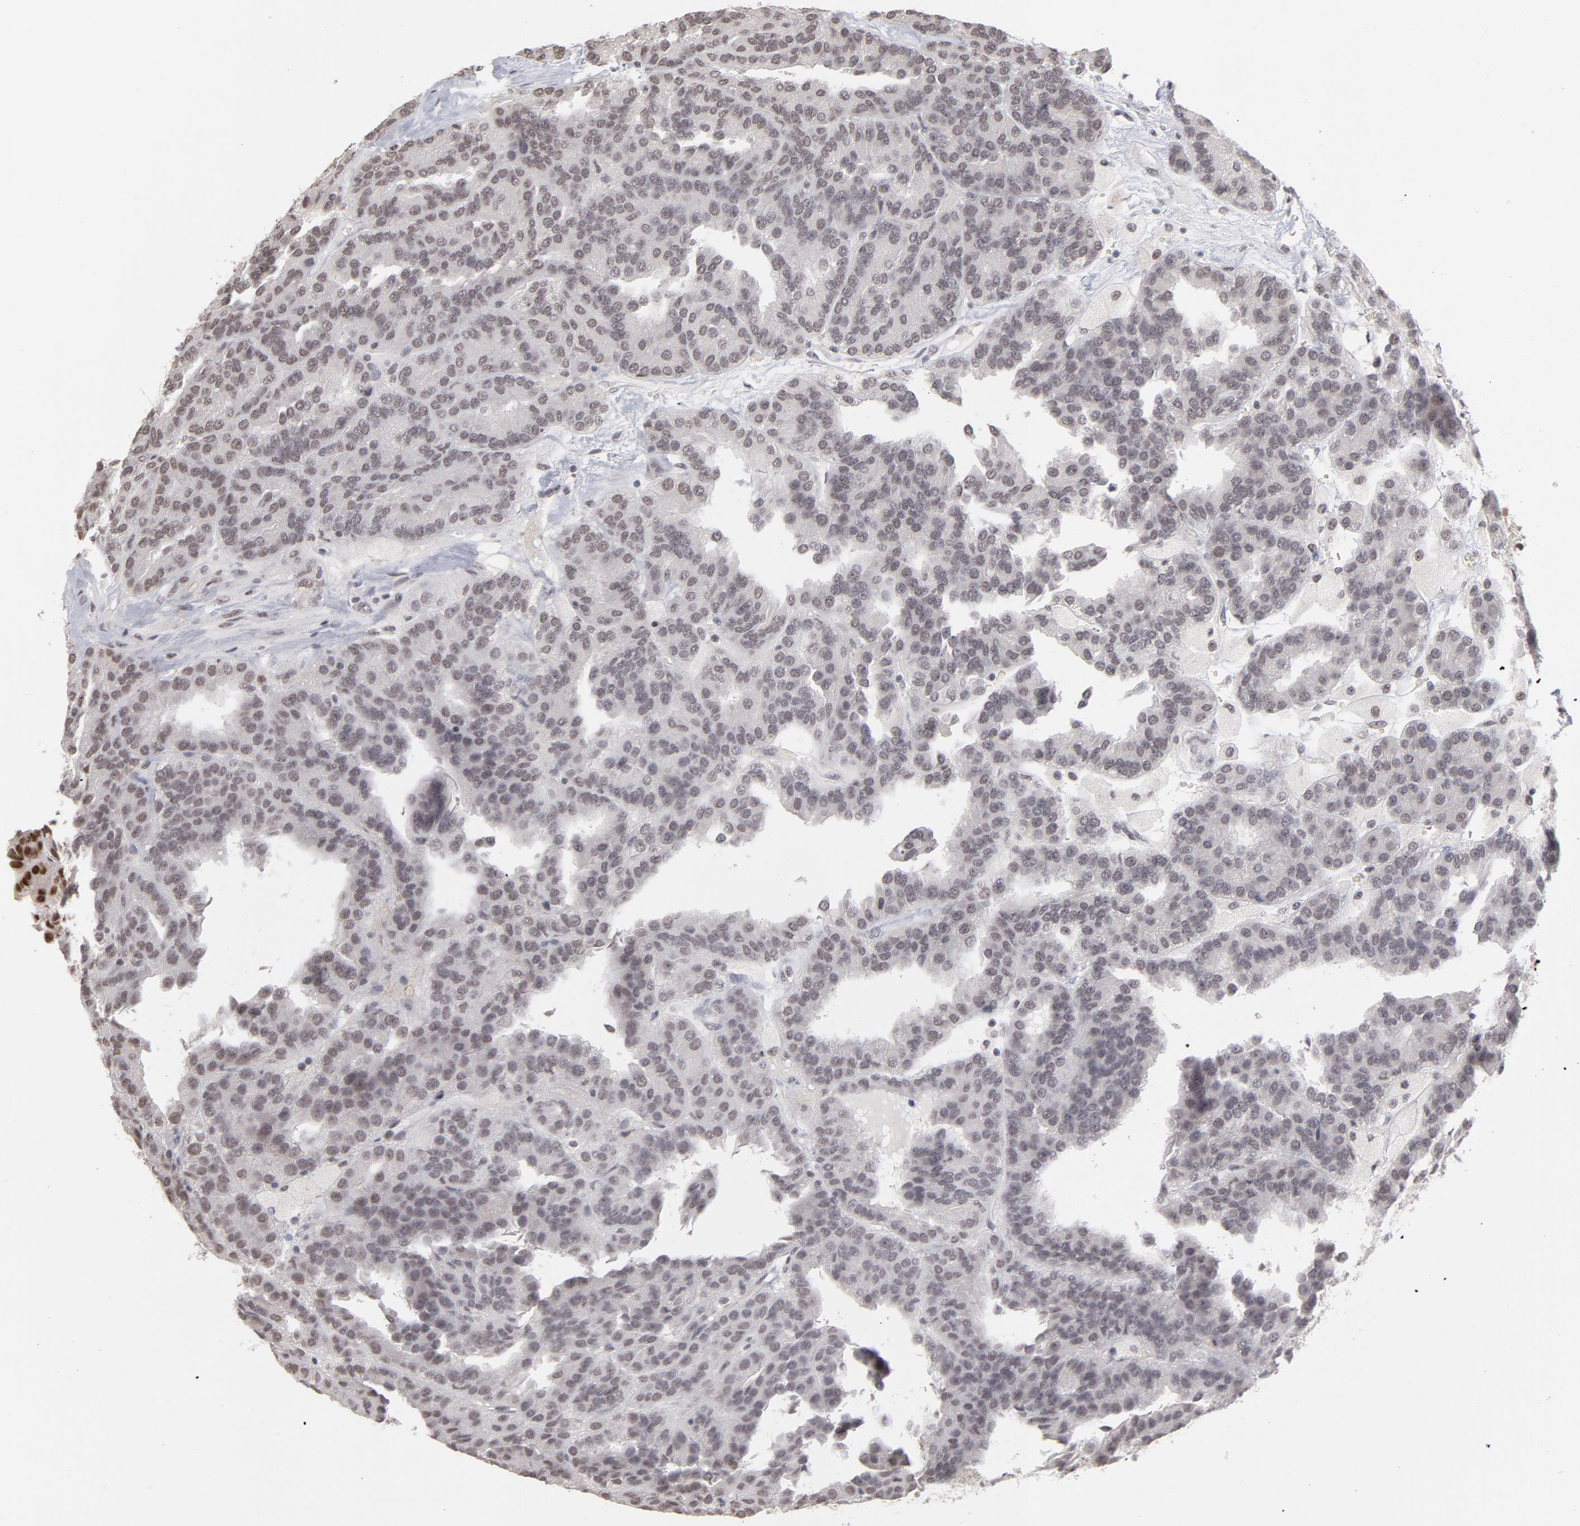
{"staining": {"intensity": "negative", "quantity": "none", "location": "none"}, "tissue": "renal cancer", "cell_type": "Tumor cells", "image_type": "cancer", "snomed": [{"axis": "morphology", "description": "Adenocarcinoma, NOS"}, {"axis": "topography", "description": "Kidney"}], "caption": "Tumor cells are negative for brown protein staining in renal adenocarcinoma. The staining was performed using DAB (3,3'-diaminobenzidine) to visualize the protein expression in brown, while the nuclei were stained in blue with hematoxylin (Magnification: 20x).", "gene": "ZNF3", "patient": {"sex": "male", "age": 46}}